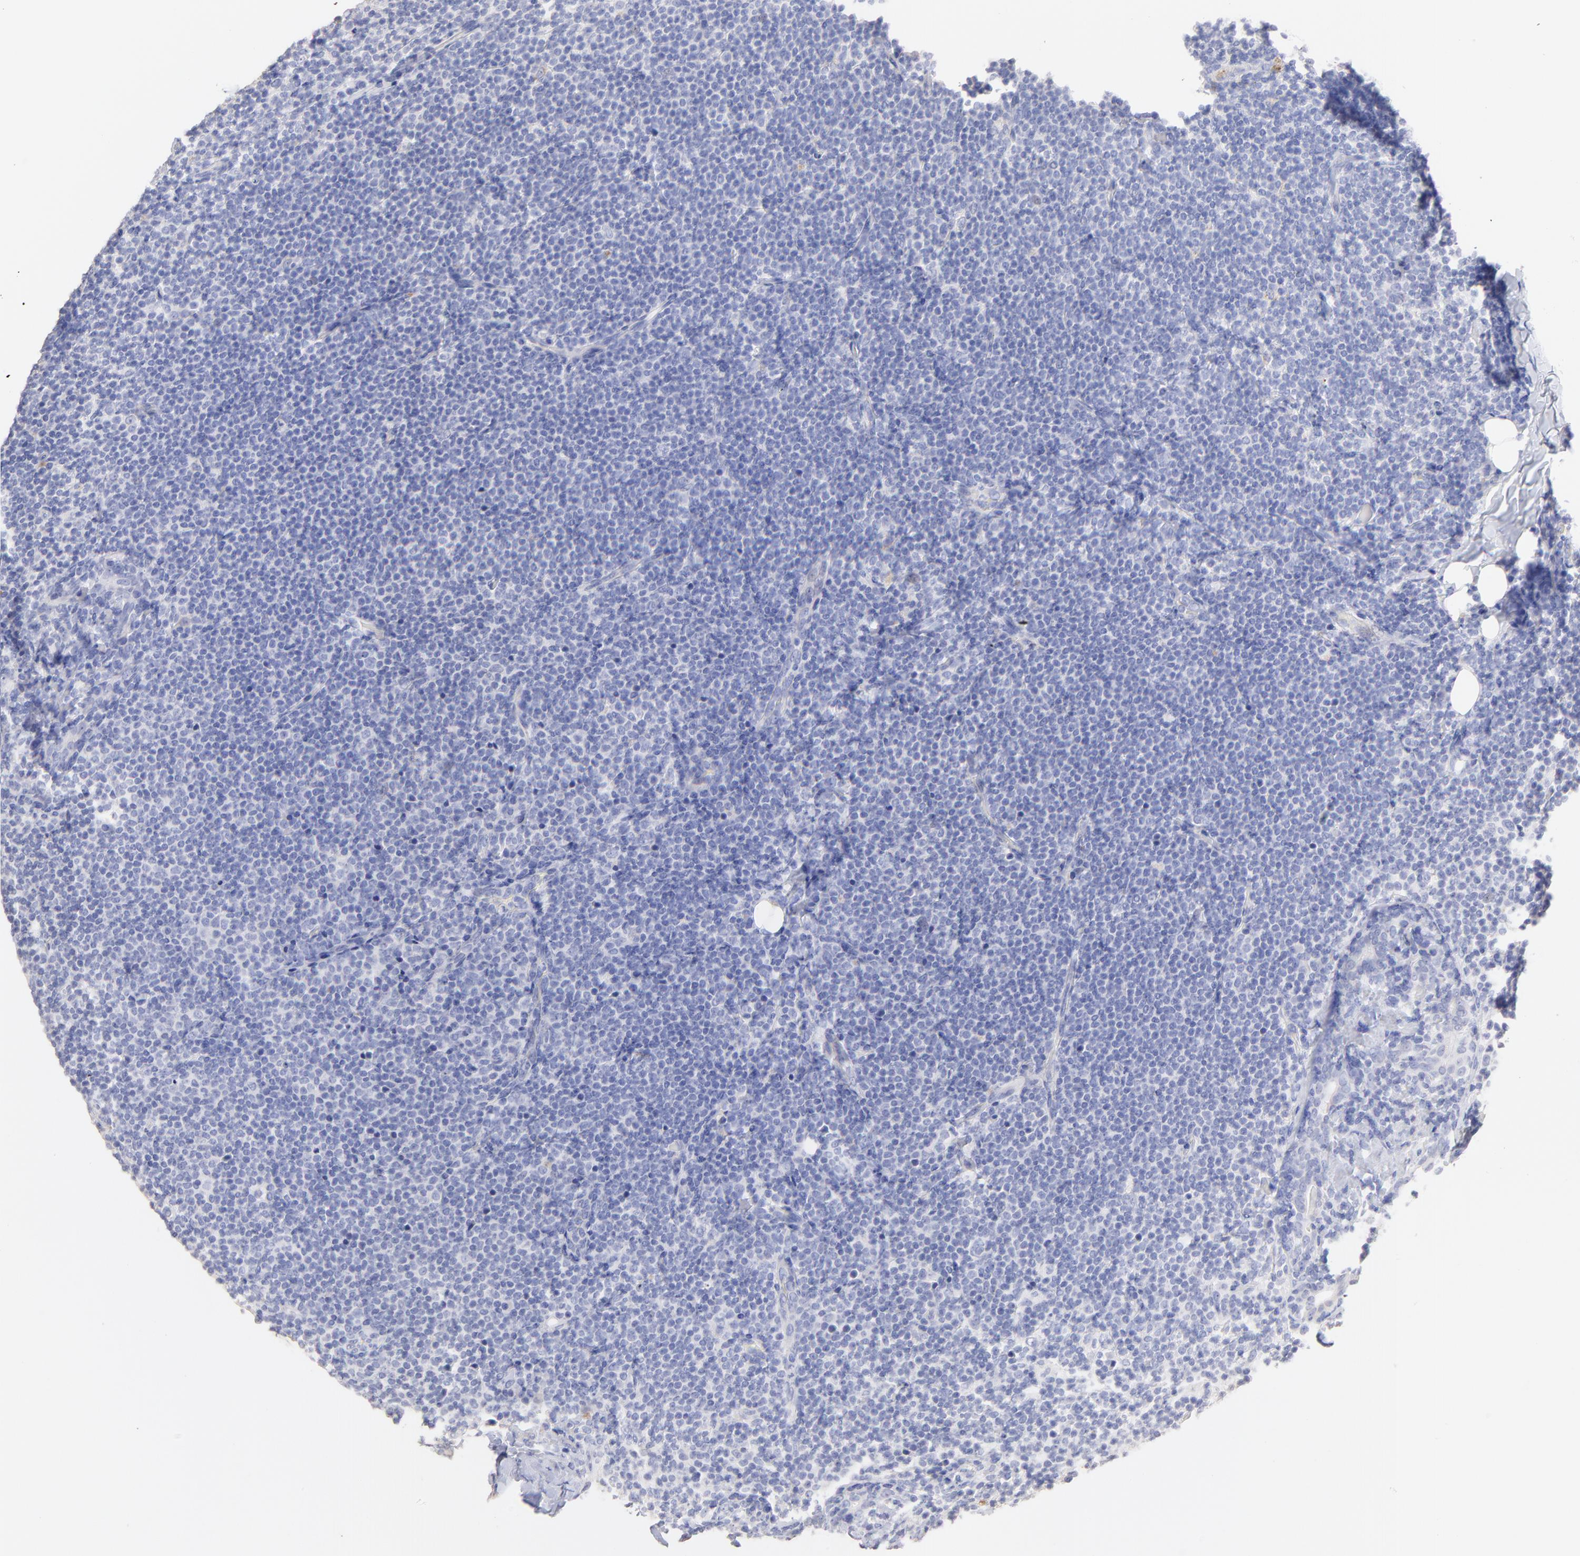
{"staining": {"intensity": "negative", "quantity": "none", "location": "none"}, "tissue": "lymph node", "cell_type": "Germinal center cells", "image_type": "normal", "snomed": [{"axis": "morphology", "description": "Normal tissue, NOS"}, {"axis": "morphology", "description": "Uncertain malignant potential"}, {"axis": "topography", "description": "Lymph node"}, {"axis": "topography", "description": "Salivary gland, NOS"}], "caption": "The image exhibits no significant staining in germinal center cells of lymph node. (DAB immunohistochemistry with hematoxylin counter stain).", "gene": "CFAP57", "patient": {"sex": "female", "age": 51}}